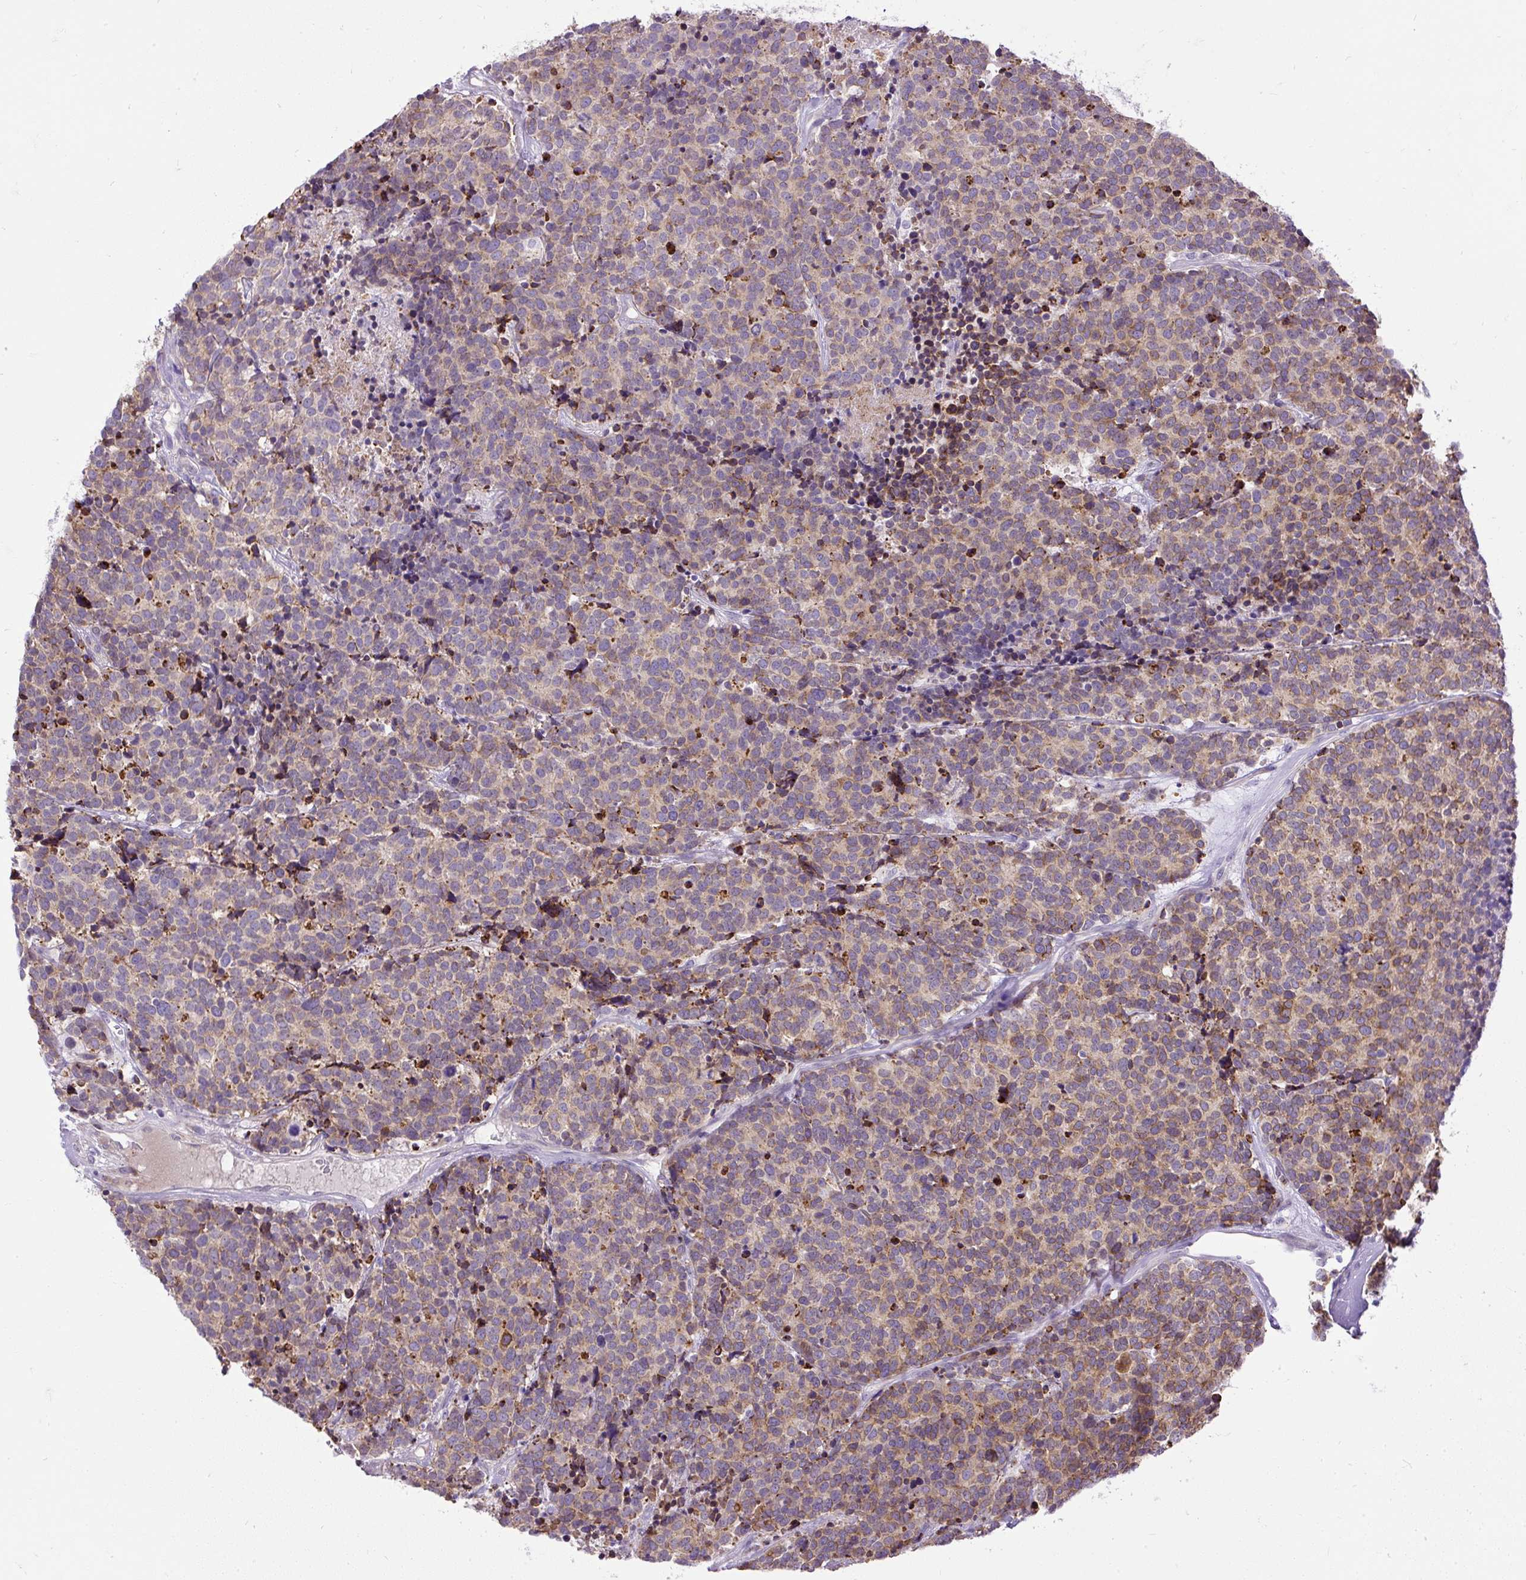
{"staining": {"intensity": "moderate", "quantity": "25%-75%", "location": "cytoplasmic/membranous"}, "tissue": "carcinoid", "cell_type": "Tumor cells", "image_type": "cancer", "snomed": [{"axis": "morphology", "description": "Carcinoid, malignant, NOS"}, {"axis": "topography", "description": "Skin"}], "caption": "Moderate cytoplasmic/membranous positivity is seen in approximately 25%-75% of tumor cells in carcinoid.", "gene": "CFAP47", "patient": {"sex": "female", "age": 79}}